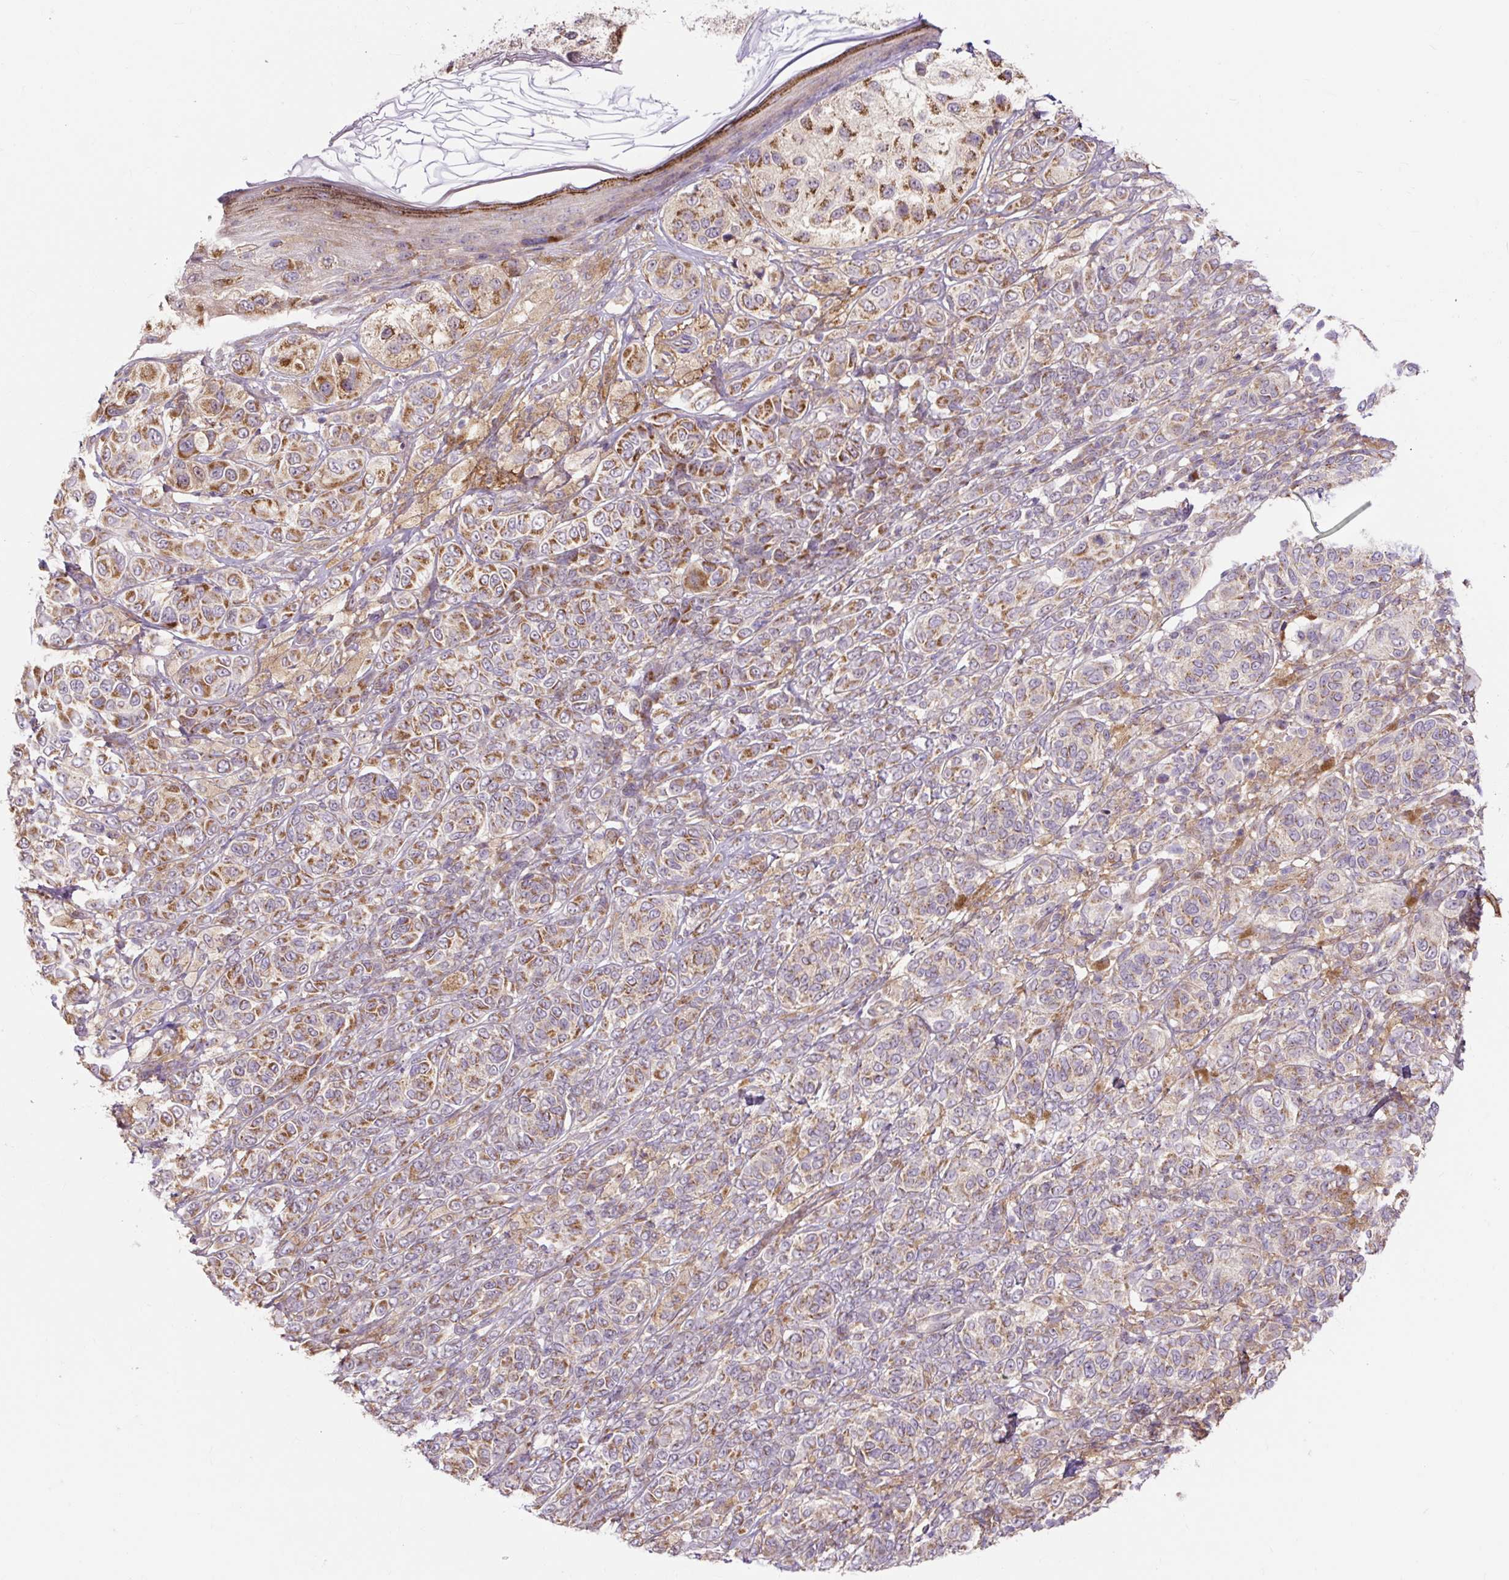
{"staining": {"intensity": "moderate", "quantity": ">75%", "location": "cytoplasmic/membranous"}, "tissue": "melanoma", "cell_type": "Tumor cells", "image_type": "cancer", "snomed": [{"axis": "morphology", "description": "Malignant melanoma, NOS"}, {"axis": "topography", "description": "Skin"}], "caption": "This is an image of immunohistochemistry (IHC) staining of malignant melanoma, which shows moderate expression in the cytoplasmic/membranous of tumor cells.", "gene": "TRIAP1", "patient": {"sex": "male", "age": 42}}